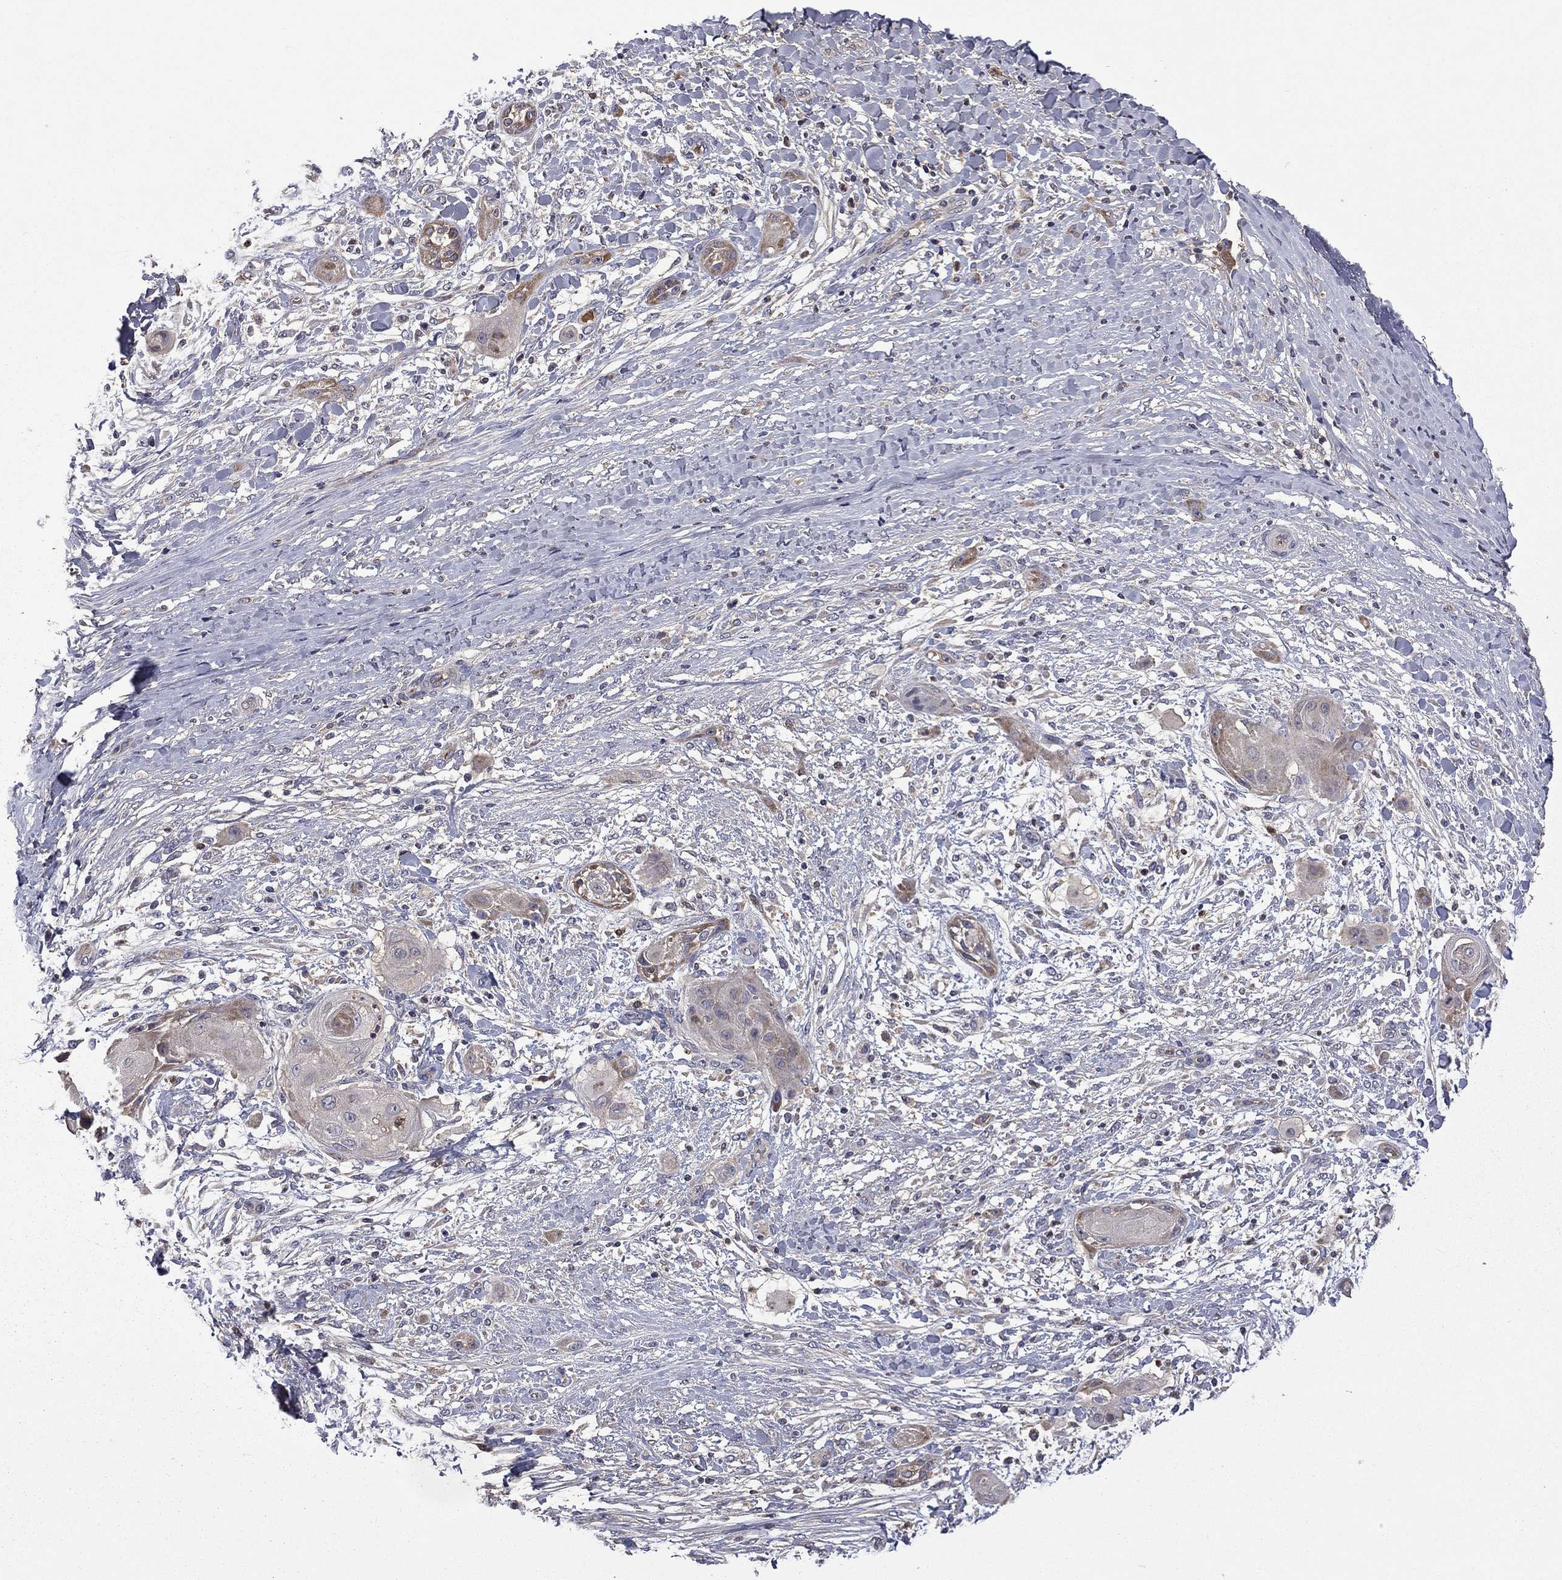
{"staining": {"intensity": "weak", "quantity": "<25%", "location": "cytoplasmic/membranous"}, "tissue": "skin cancer", "cell_type": "Tumor cells", "image_type": "cancer", "snomed": [{"axis": "morphology", "description": "Squamous cell carcinoma, NOS"}, {"axis": "topography", "description": "Skin"}], "caption": "Immunohistochemical staining of skin squamous cell carcinoma exhibits no significant expression in tumor cells.", "gene": "CEACAM7", "patient": {"sex": "male", "age": 62}}